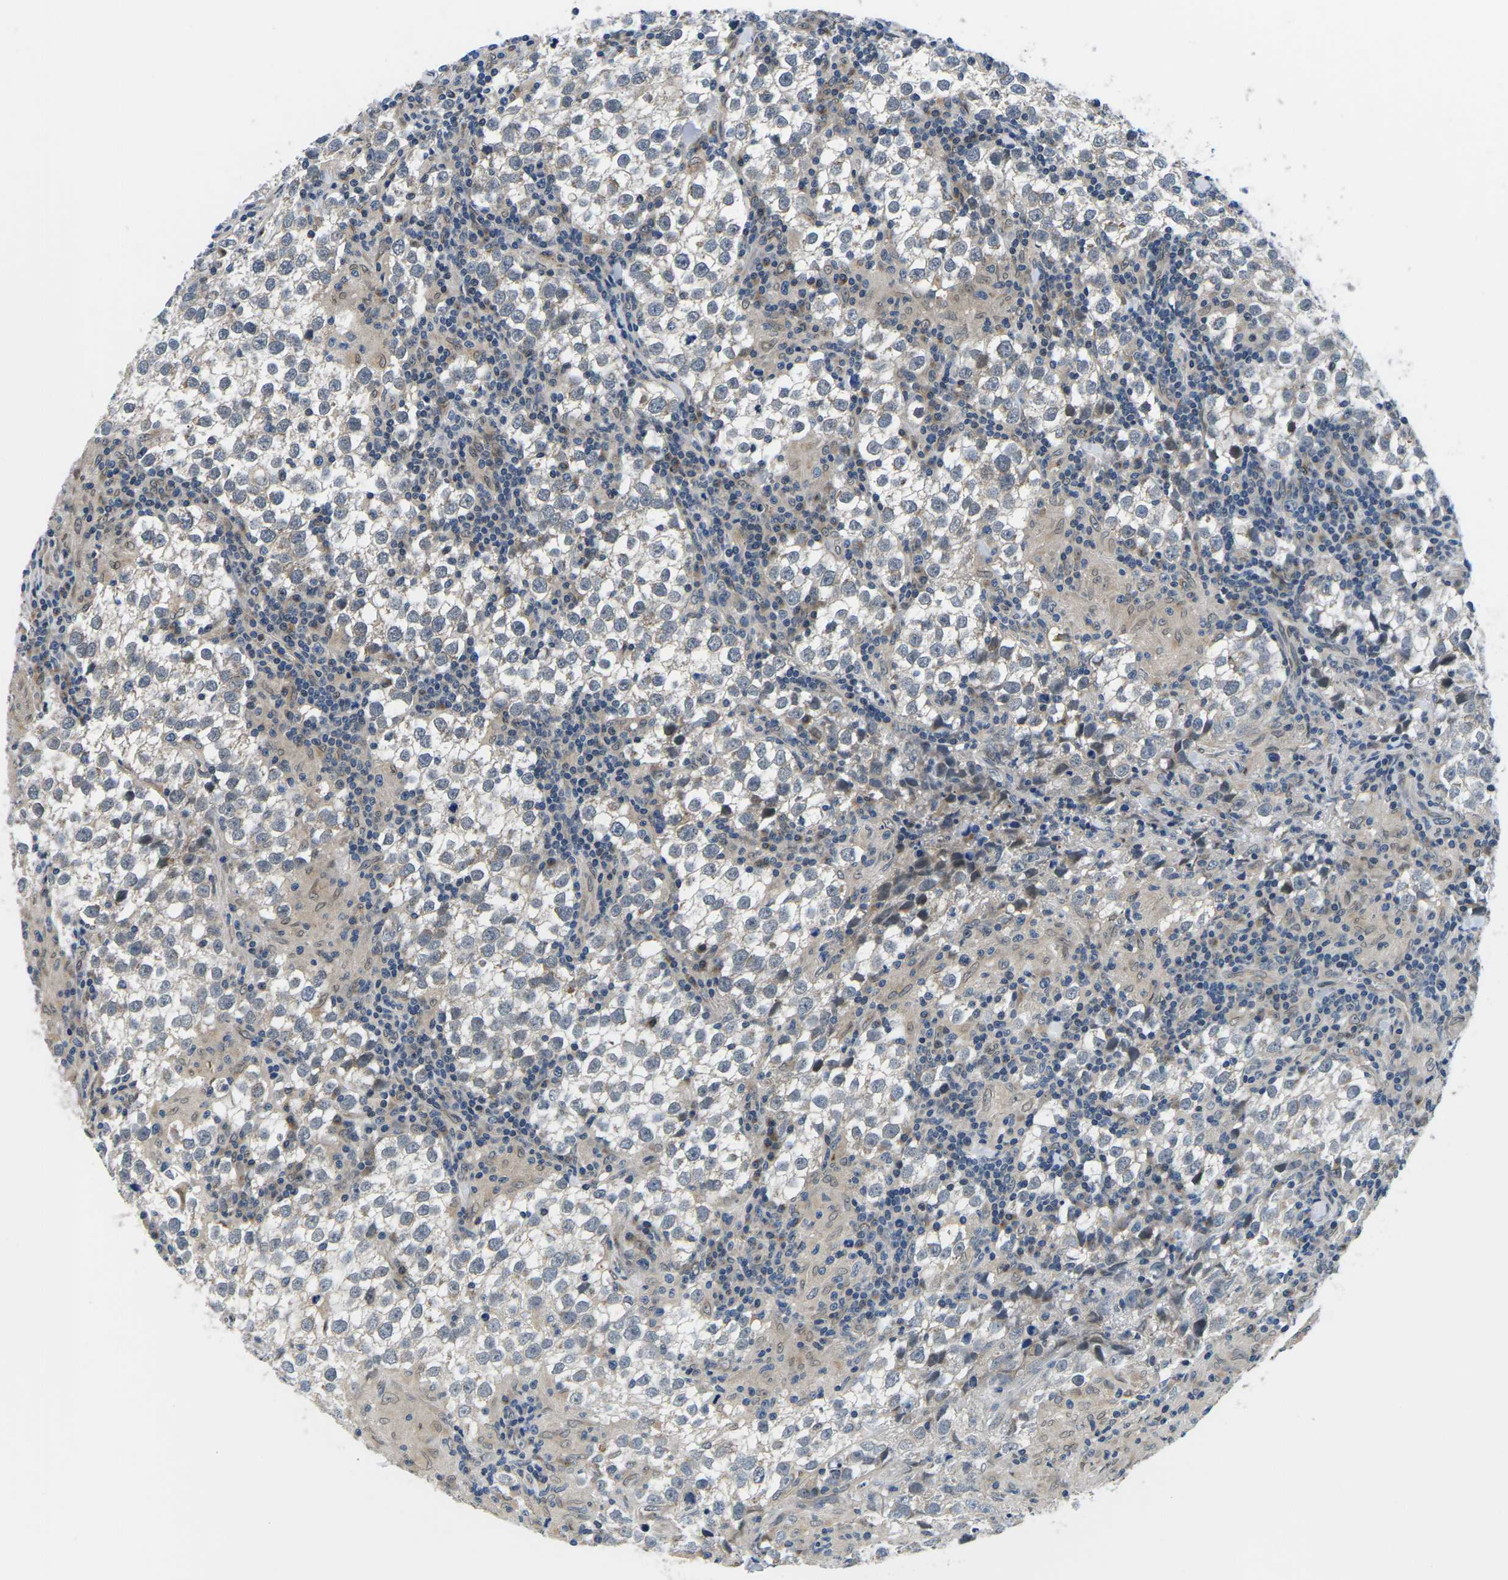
{"staining": {"intensity": "negative", "quantity": "none", "location": "none"}, "tissue": "testis cancer", "cell_type": "Tumor cells", "image_type": "cancer", "snomed": [{"axis": "morphology", "description": "Seminoma, NOS"}, {"axis": "morphology", "description": "Carcinoma, Embryonal, NOS"}, {"axis": "topography", "description": "Testis"}], "caption": "High magnification brightfield microscopy of testis cancer stained with DAB (brown) and counterstained with hematoxylin (blue): tumor cells show no significant expression.", "gene": "SNX10", "patient": {"sex": "male", "age": 36}}